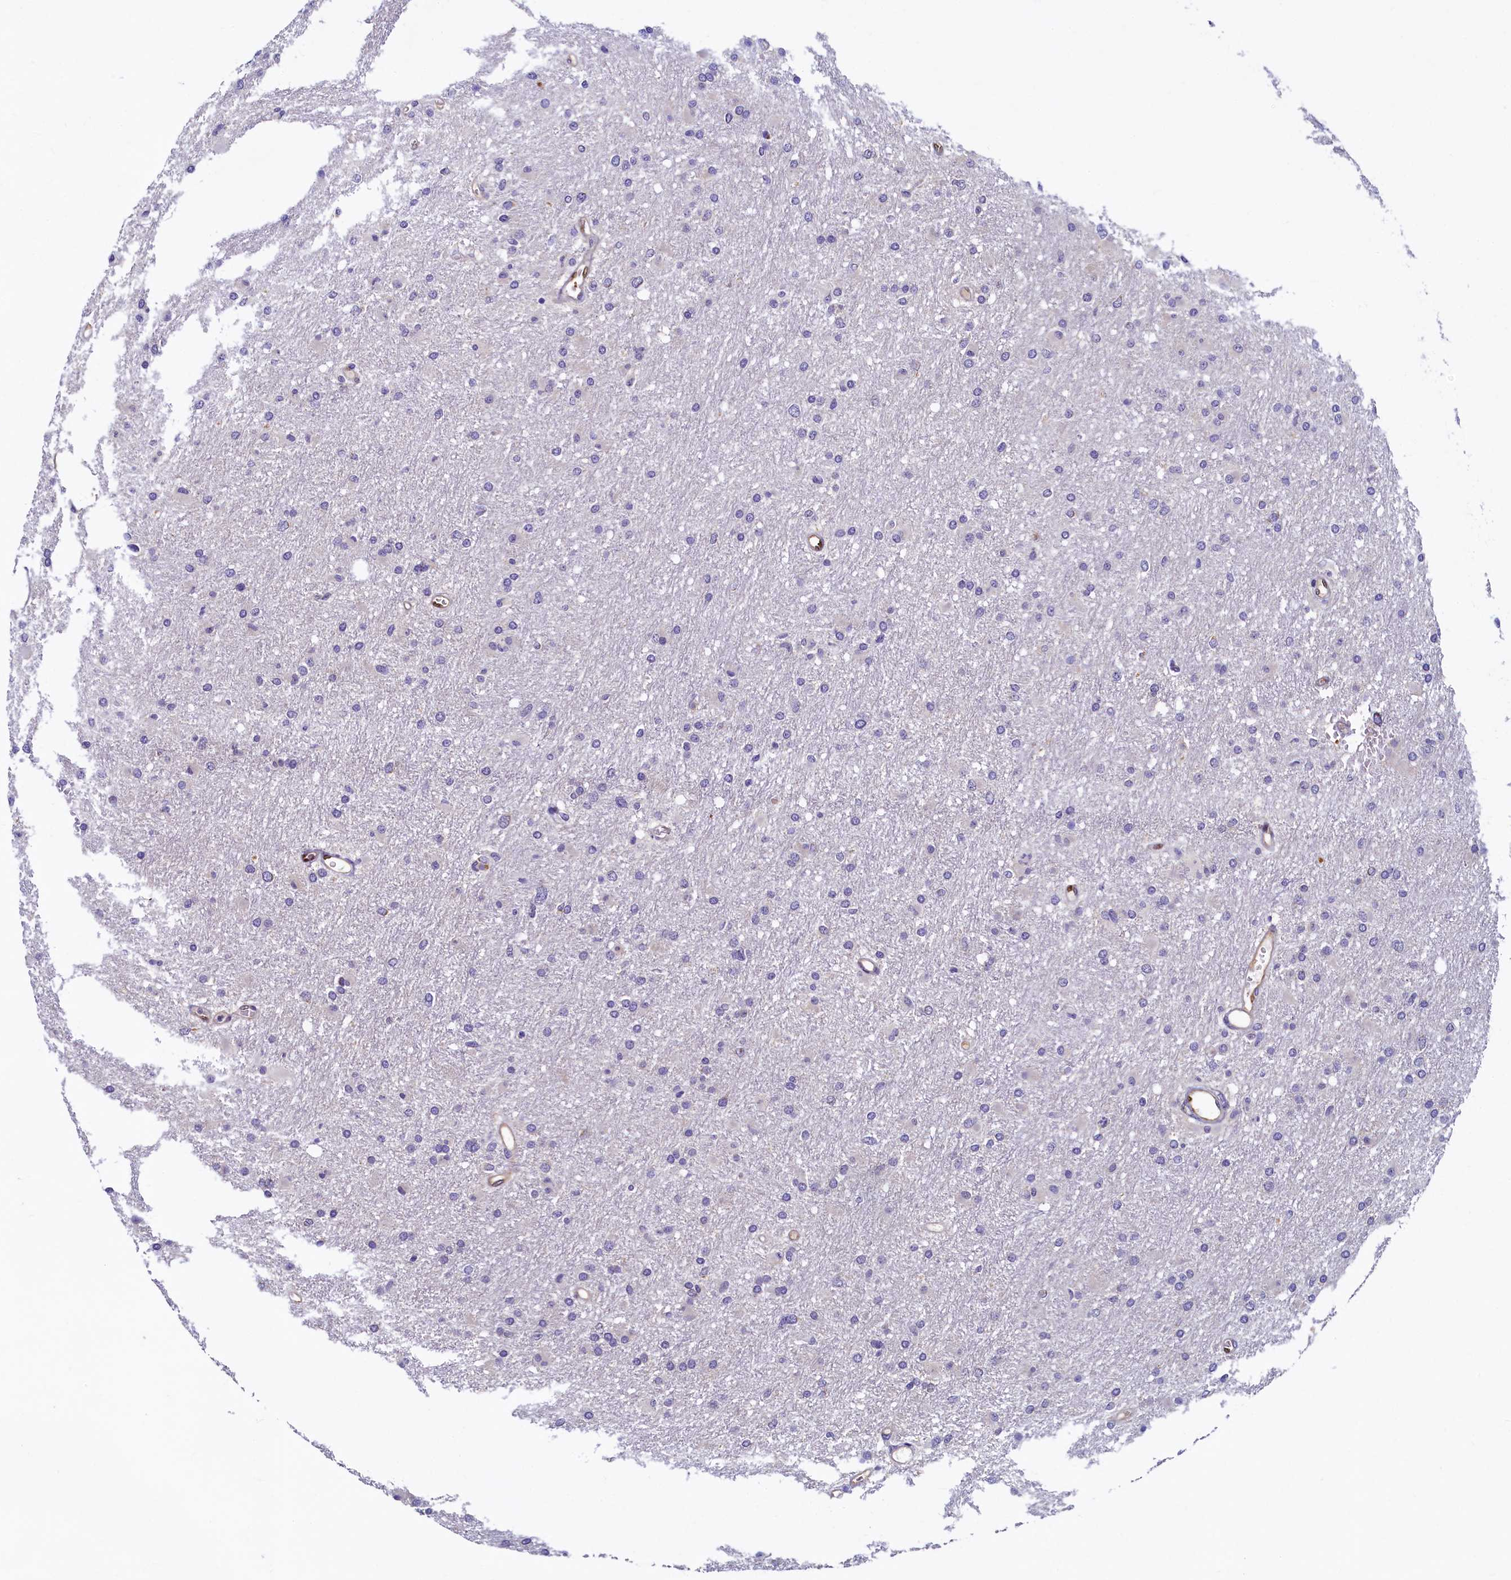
{"staining": {"intensity": "negative", "quantity": "none", "location": "none"}, "tissue": "glioma", "cell_type": "Tumor cells", "image_type": "cancer", "snomed": [{"axis": "morphology", "description": "Glioma, malignant, High grade"}, {"axis": "topography", "description": "Cerebral cortex"}], "caption": "Tumor cells are negative for brown protein staining in malignant glioma (high-grade).", "gene": "NCKAP5L", "patient": {"sex": "female", "age": 36}}